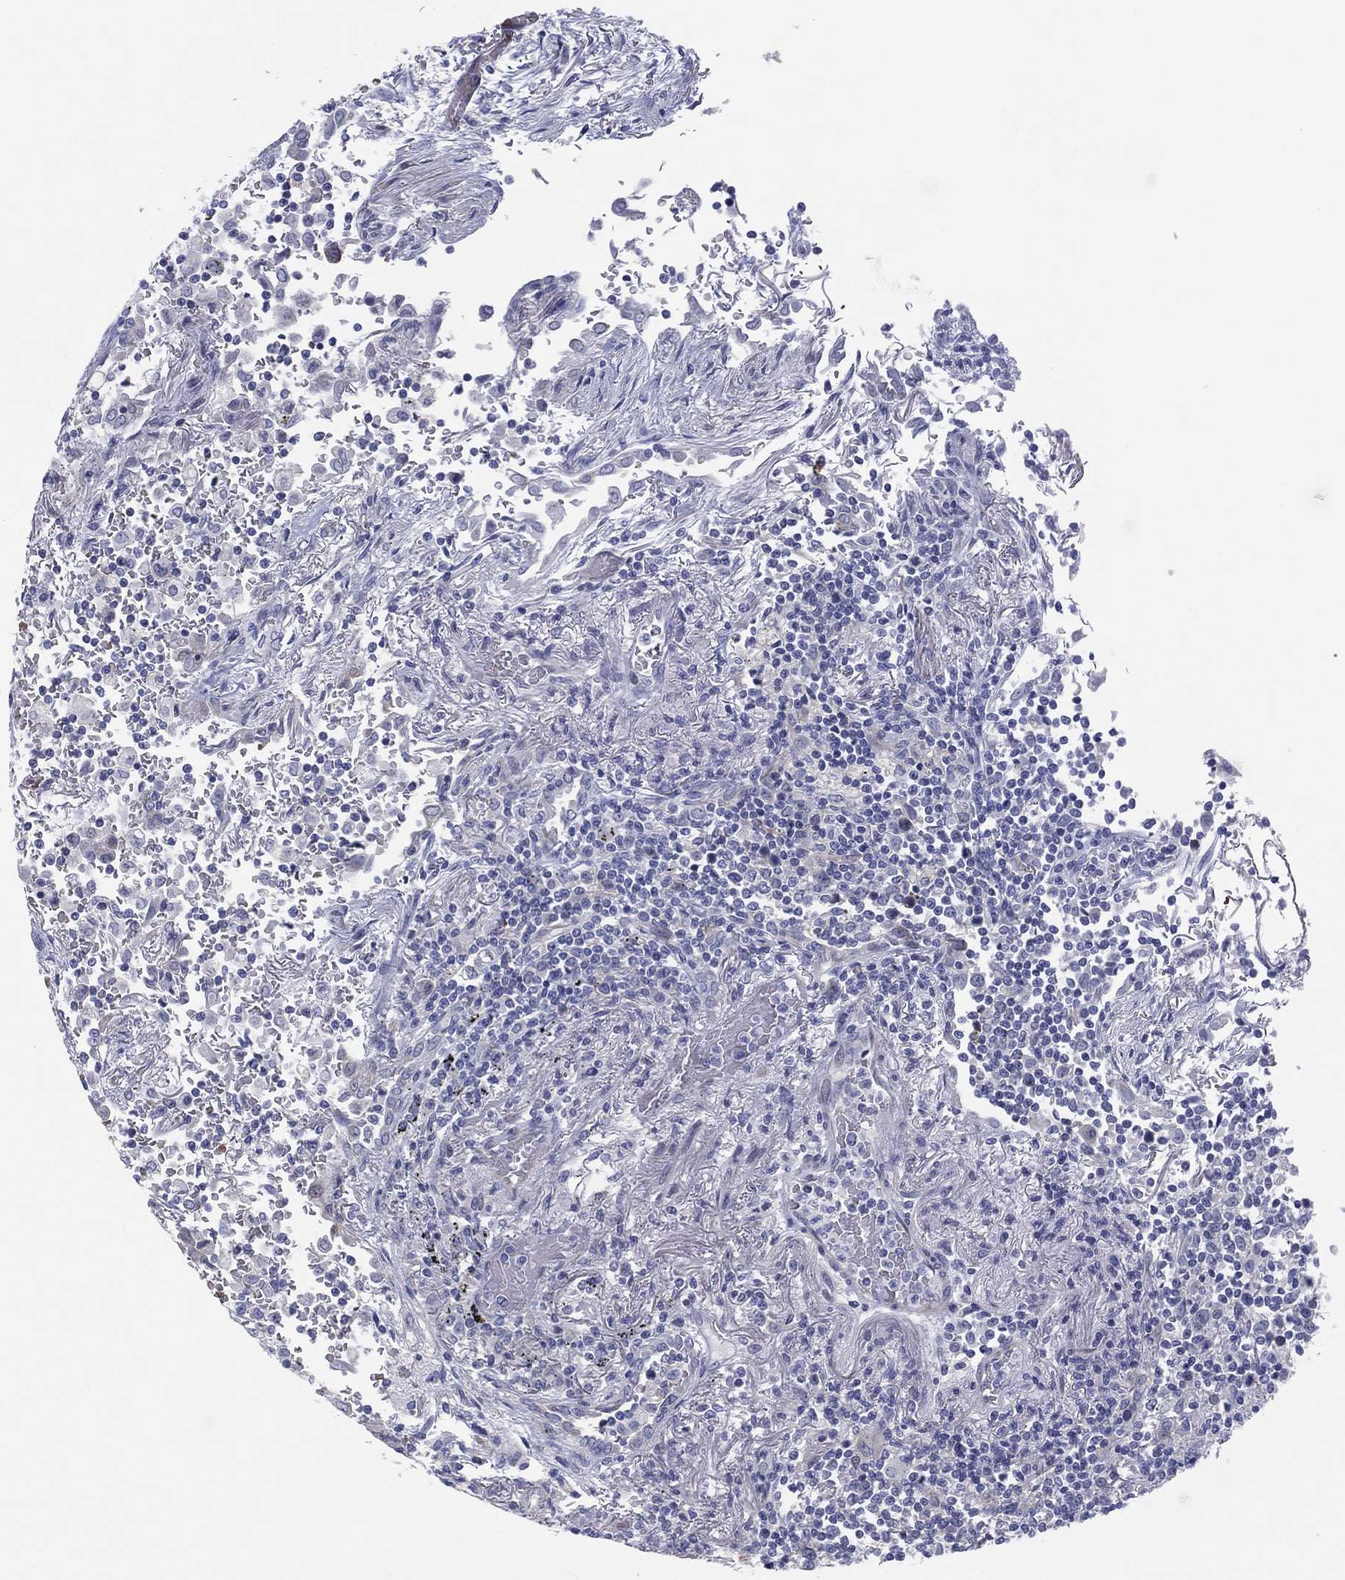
{"staining": {"intensity": "negative", "quantity": "none", "location": "none"}, "tissue": "lymphoma", "cell_type": "Tumor cells", "image_type": "cancer", "snomed": [{"axis": "morphology", "description": "Malignant lymphoma, non-Hodgkin's type, High grade"}, {"axis": "topography", "description": "Lung"}], "caption": "Tumor cells show no significant protein staining in lymphoma.", "gene": "HEATR4", "patient": {"sex": "male", "age": 79}}